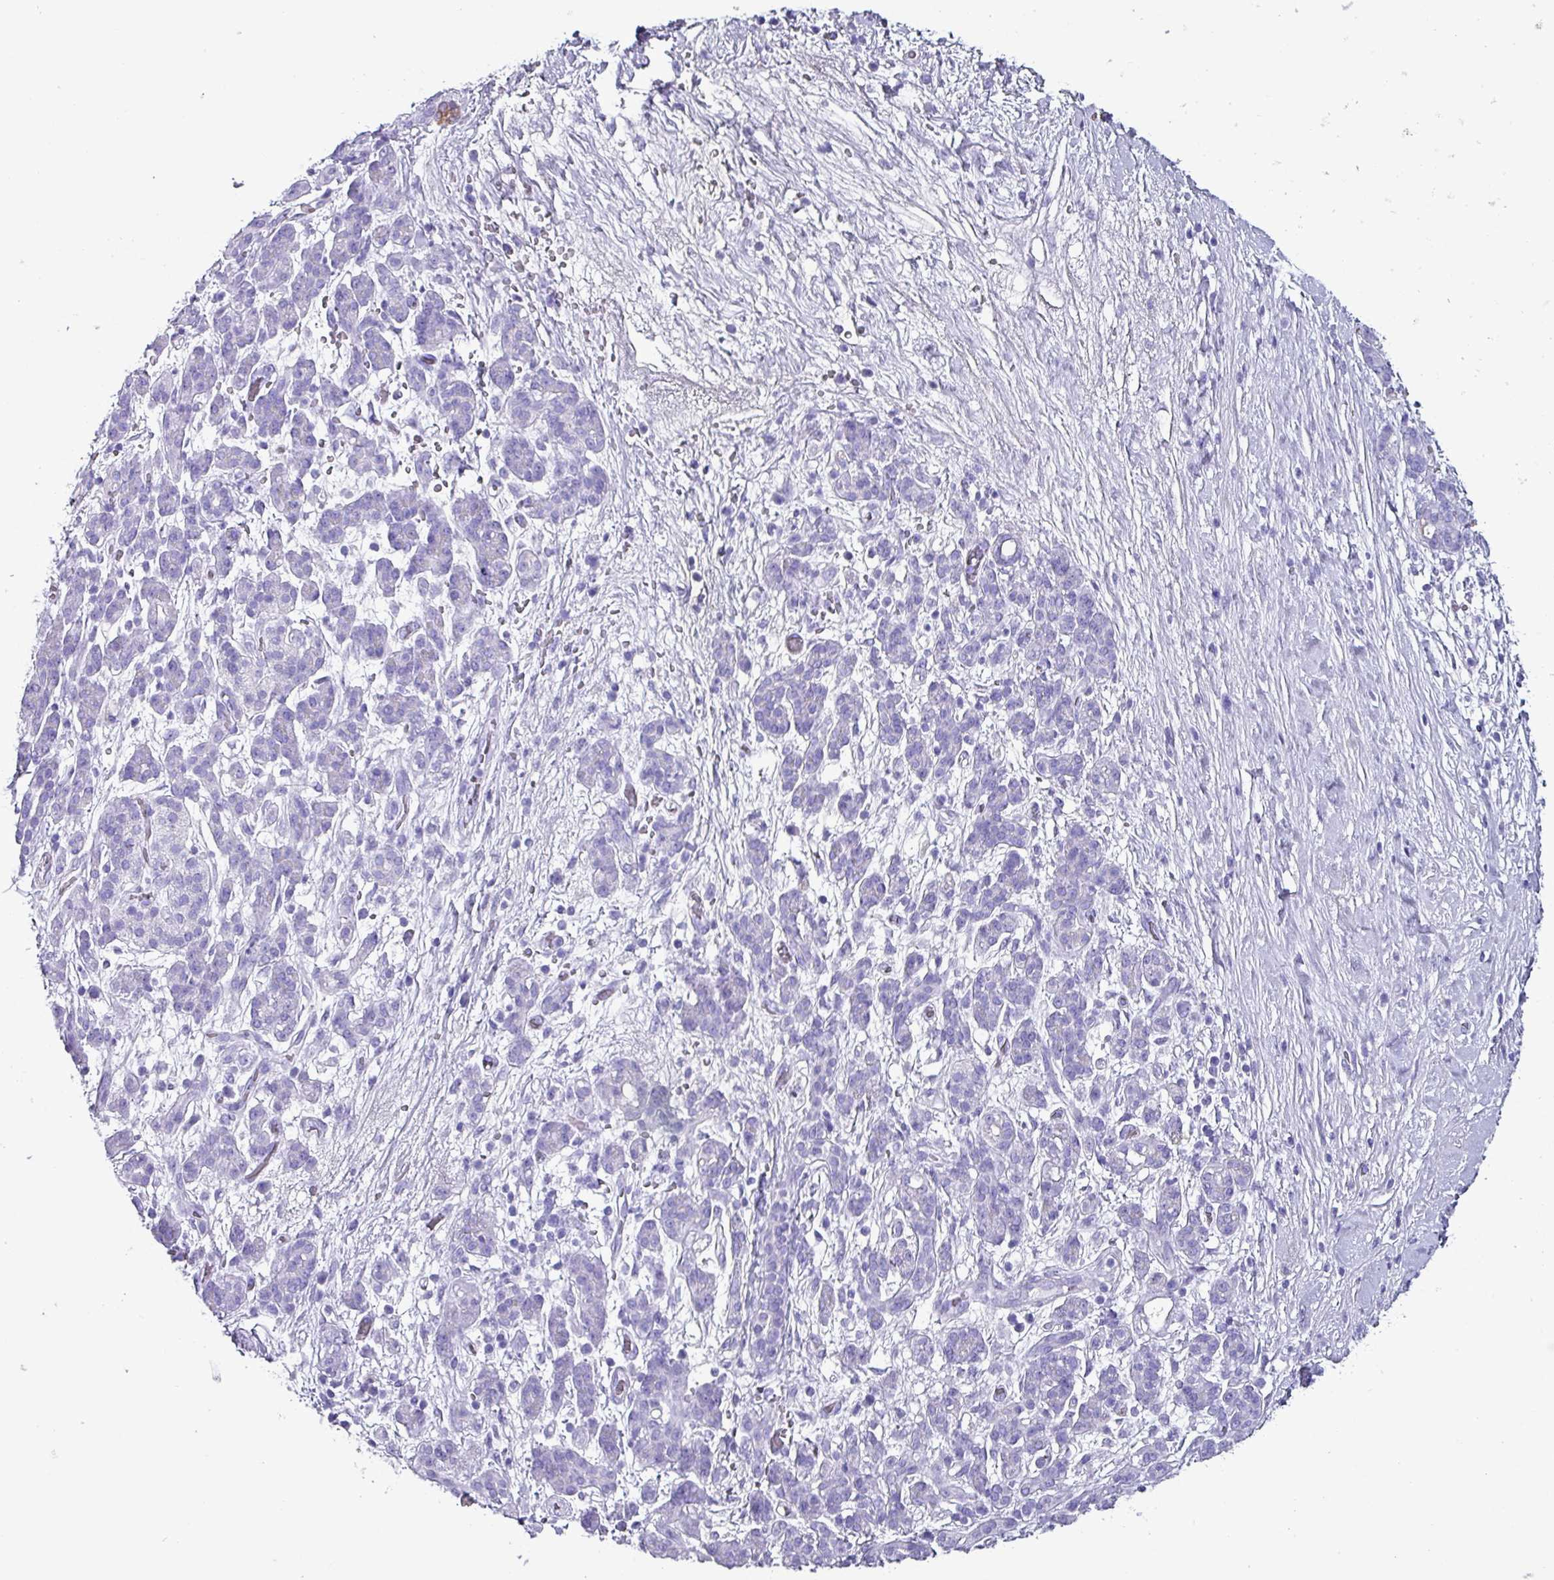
{"staining": {"intensity": "negative", "quantity": "none", "location": "none"}, "tissue": "pancreatic cancer", "cell_type": "Tumor cells", "image_type": "cancer", "snomed": [{"axis": "morphology", "description": "Adenocarcinoma, NOS"}, {"axis": "topography", "description": "Pancreas"}], "caption": "Tumor cells are negative for brown protein staining in pancreatic cancer (adenocarcinoma).", "gene": "KRT6C", "patient": {"sex": "male", "age": 44}}